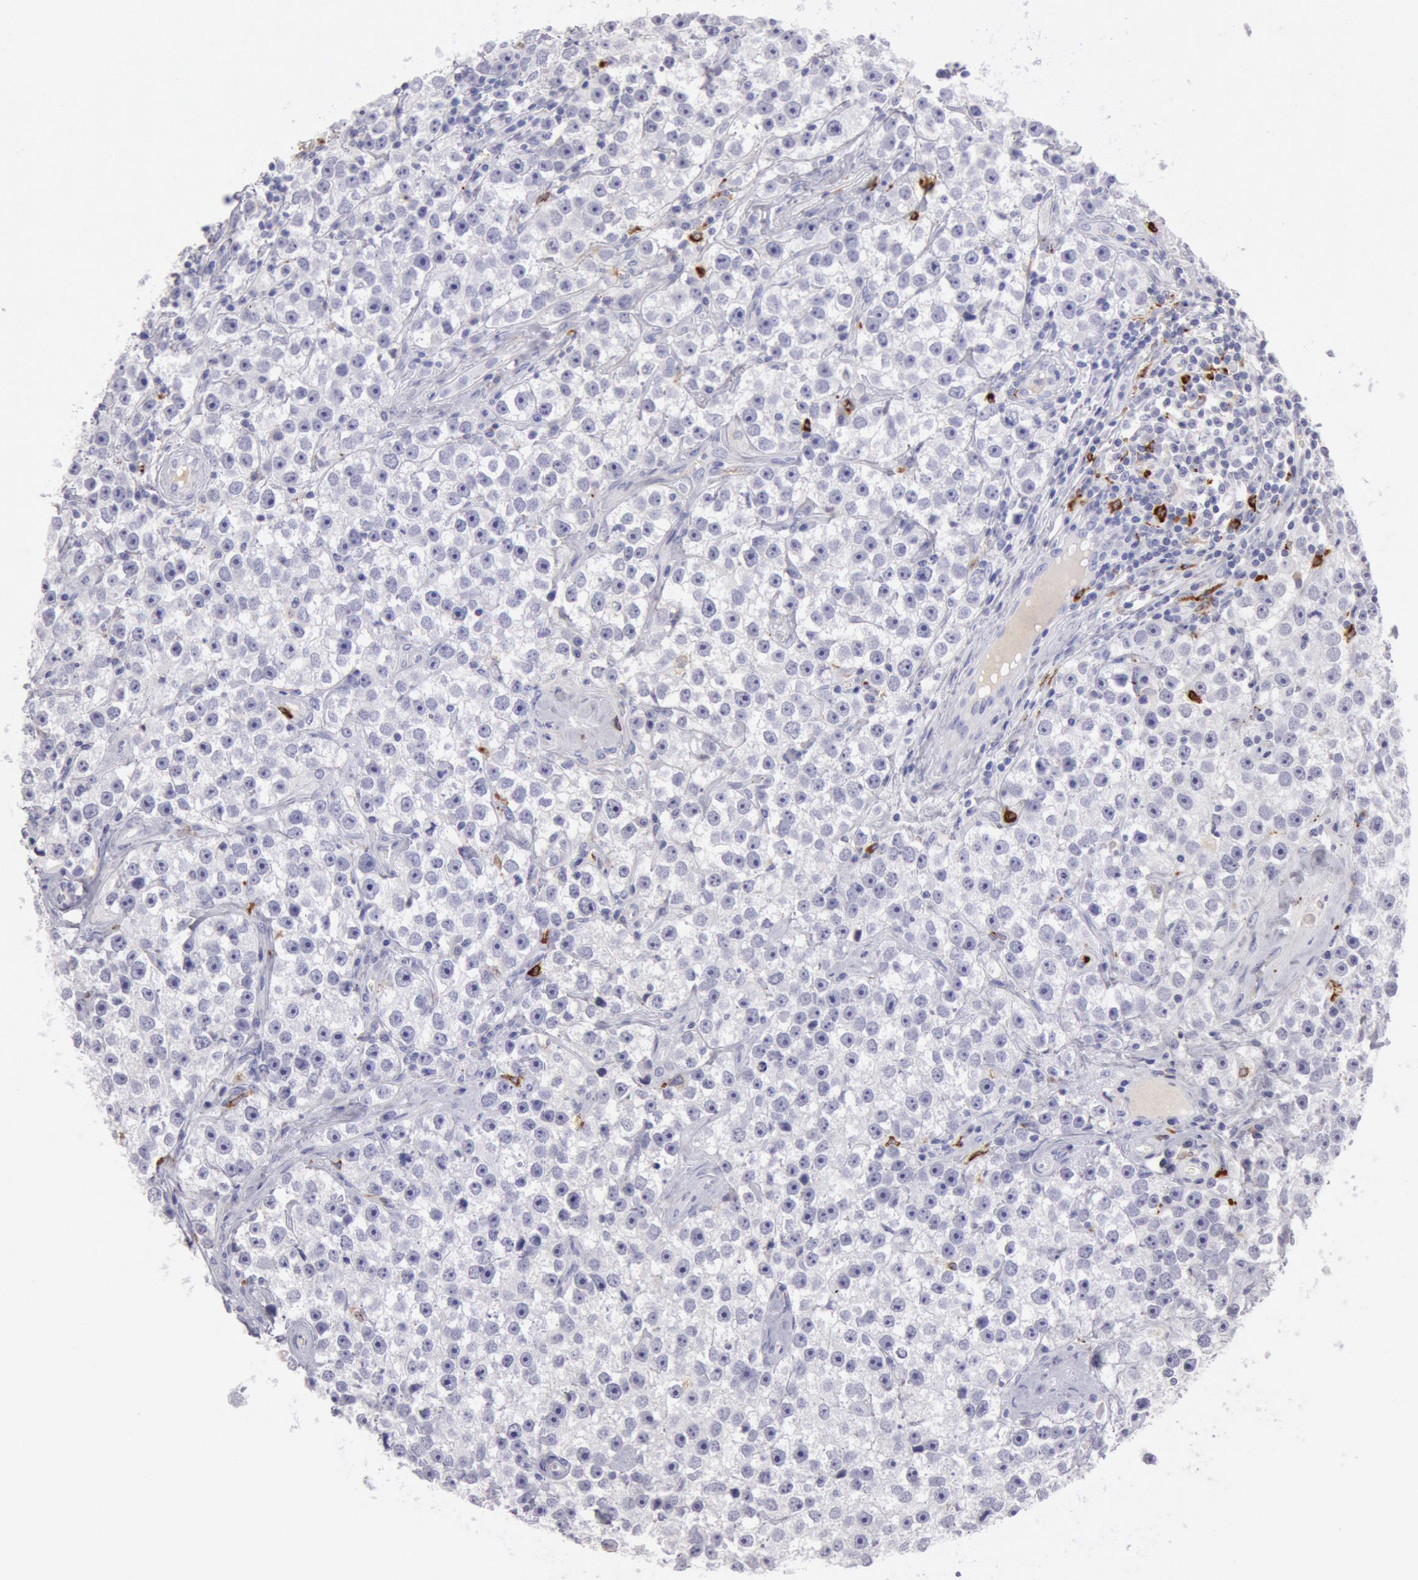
{"staining": {"intensity": "negative", "quantity": "none", "location": "none"}, "tissue": "testis cancer", "cell_type": "Tumor cells", "image_type": "cancer", "snomed": [{"axis": "morphology", "description": "Seminoma, NOS"}, {"axis": "topography", "description": "Testis"}], "caption": "Tumor cells show no significant protein expression in testis seminoma. Nuclei are stained in blue.", "gene": "FCN1", "patient": {"sex": "male", "age": 32}}